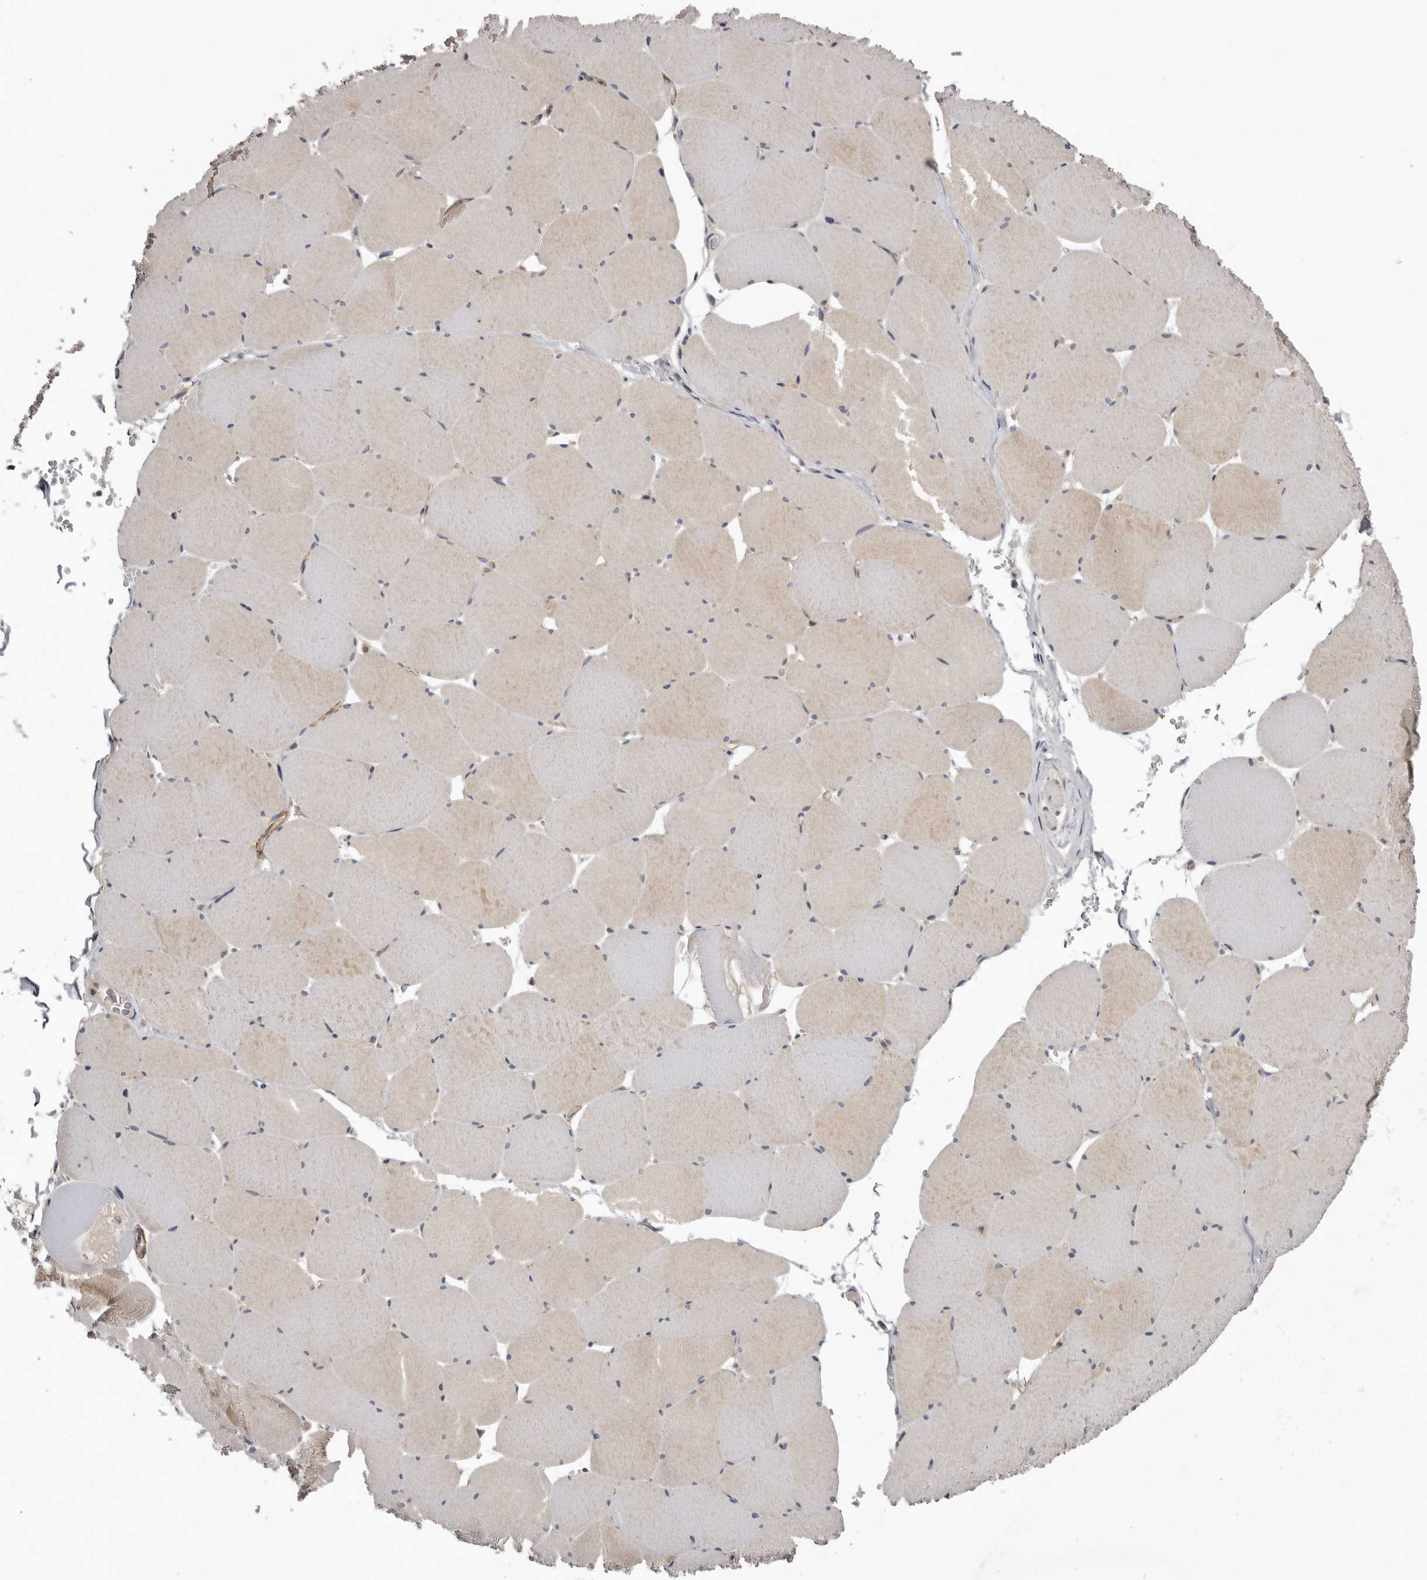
{"staining": {"intensity": "moderate", "quantity": "<25%", "location": "cytoplasmic/membranous"}, "tissue": "skeletal muscle", "cell_type": "Myocytes", "image_type": "normal", "snomed": [{"axis": "morphology", "description": "Normal tissue, NOS"}, {"axis": "topography", "description": "Skeletal muscle"}, {"axis": "topography", "description": "Head-Neck"}], "caption": "Moderate cytoplasmic/membranous protein staining is seen in approximately <25% of myocytes in skeletal muscle. (IHC, brightfield microscopy, high magnification).", "gene": "CDCA8", "patient": {"sex": "male", "age": 66}}